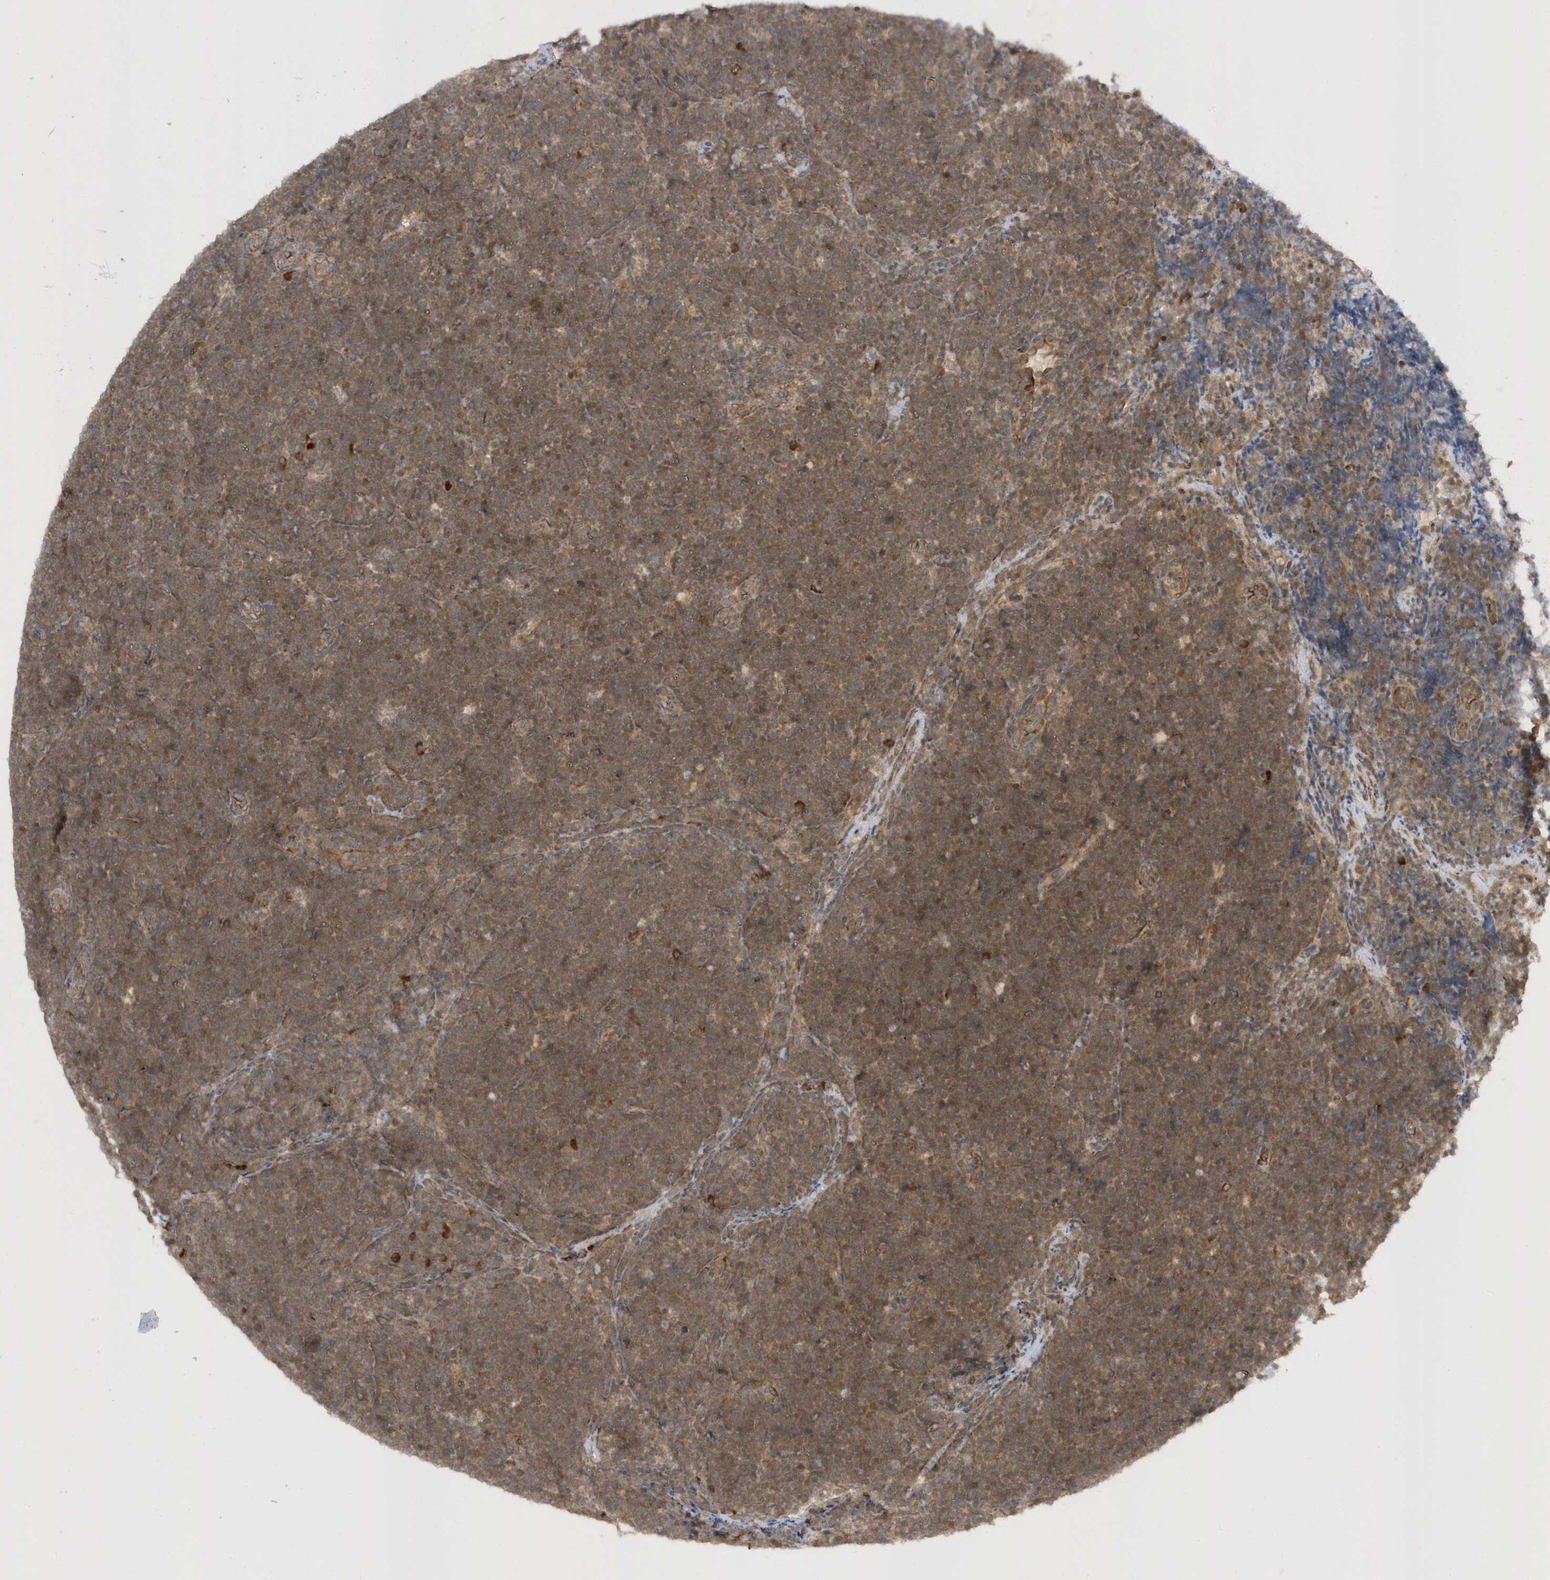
{"staining": {"intensity": "moderate", "quantity": ">75%", "location": "cytoplasmic/membranous,nuclear"}, "tissue": "lymphoma", "cell_type": "Tumor cells", "image_type": "cancer", "snomed": [{"axis": "morphology", "description": "Malignant lymphoma, non-Hodgkin's type, High grade"}, {"axis": "topography", "description": "Lymph node"}], "caption": "Immunohistochemistry of lymphoma reveals medium levels of moderate cytoplasmic/membranous and nuclear expression in about >75% of tumor cells.", "gene": "METTL21A", "patient": {"sex": "male", "age": 13}}